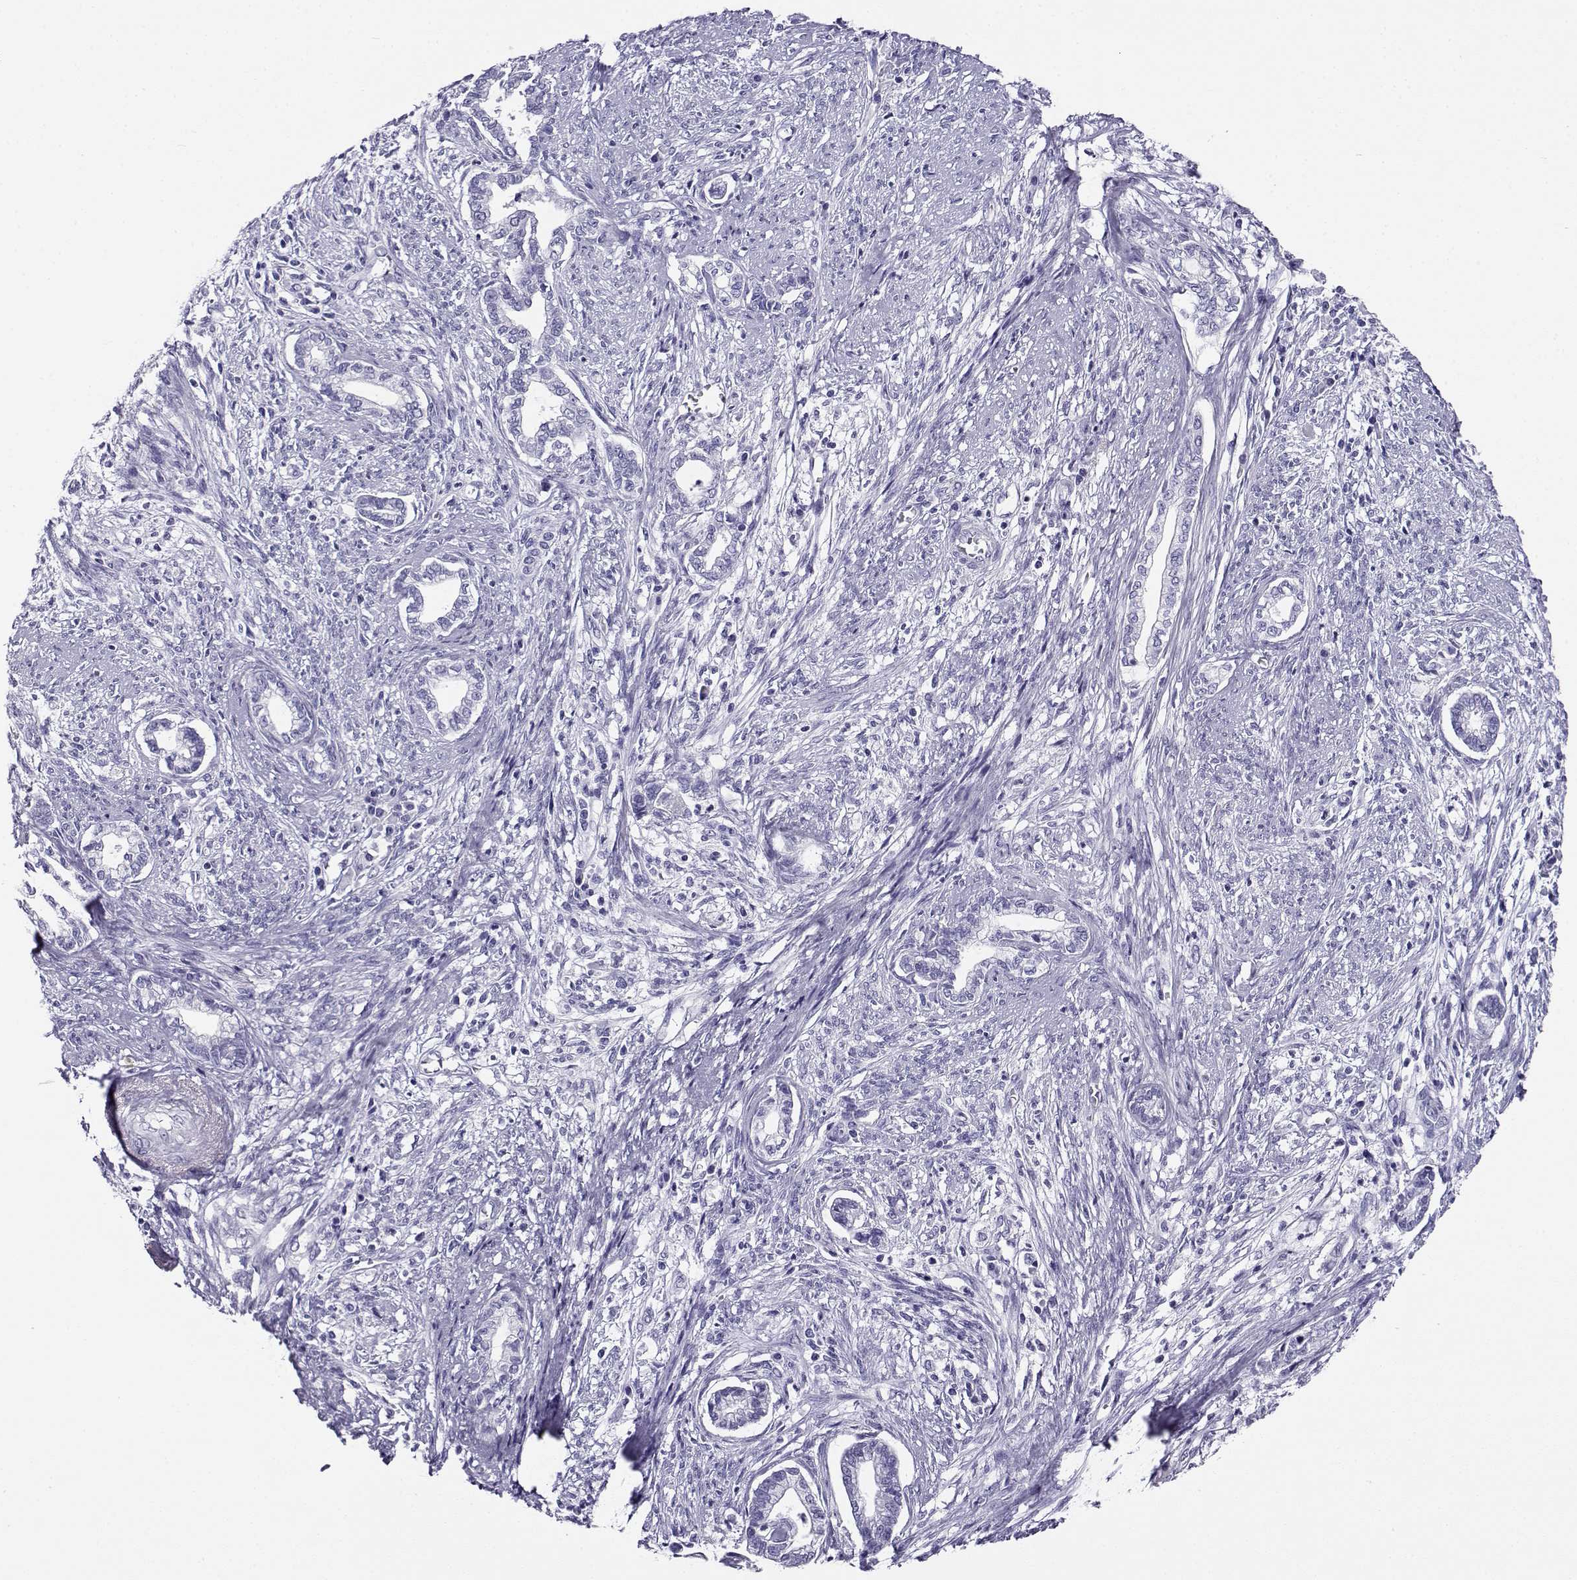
{"staining": {"intensity": "negative", "quantity": "none", "location": "none"}, "tissue": "cervical cancer", "cell_type": "Tumor cells", "image_type": "cancer", "snomed": [{"axis": "morphology", "description": "Adenocarcinoma, NOS"}, {"axis": "topography", "description": "Cervix"}], "caption": "High power microscopy image of an immunohistochemistry (IHC) photomicrograph of cervical adenocarcinoma, revealing no significant positivity in tumor cells.", "gene": "CABS1", "patient": {"sex": "female", "age": 62}}